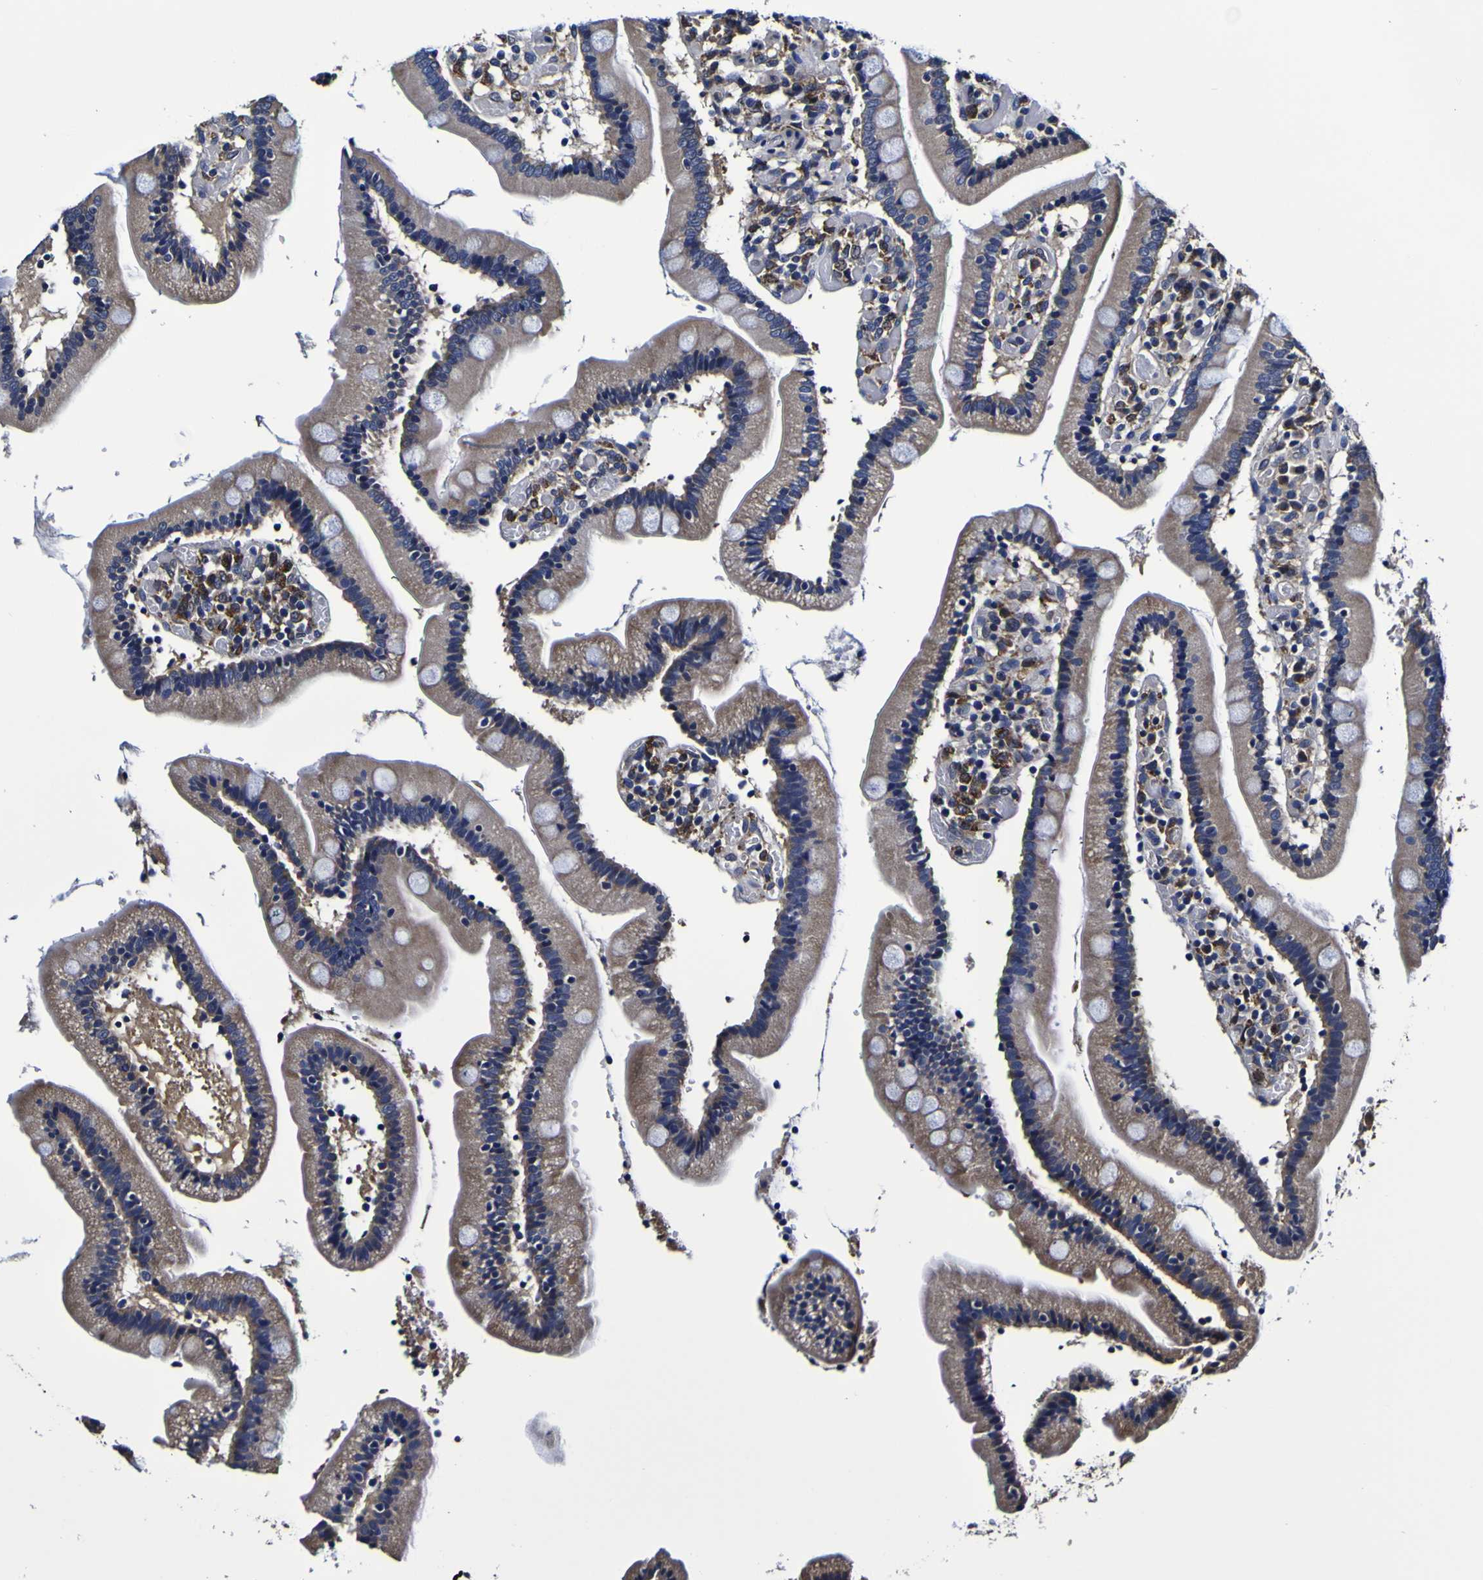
{"staining": {"intensity": "negative", "quantity": "none", "location": "none"}, "tissue": "duodenum", "cell_type": "Glandular cells", "image_type": "normal", "snomed": [{"axis": "morphology", "description": "Normal tissue, NOS"}, {"axis": "topography", "description": "Duodenum"}], "caption": "DAB immunohistochemical staining of normal human duodenum displays no significant expression in glandular cells.", "gene": "GPX1", "patient": {"sex": "male", "age": 66}}